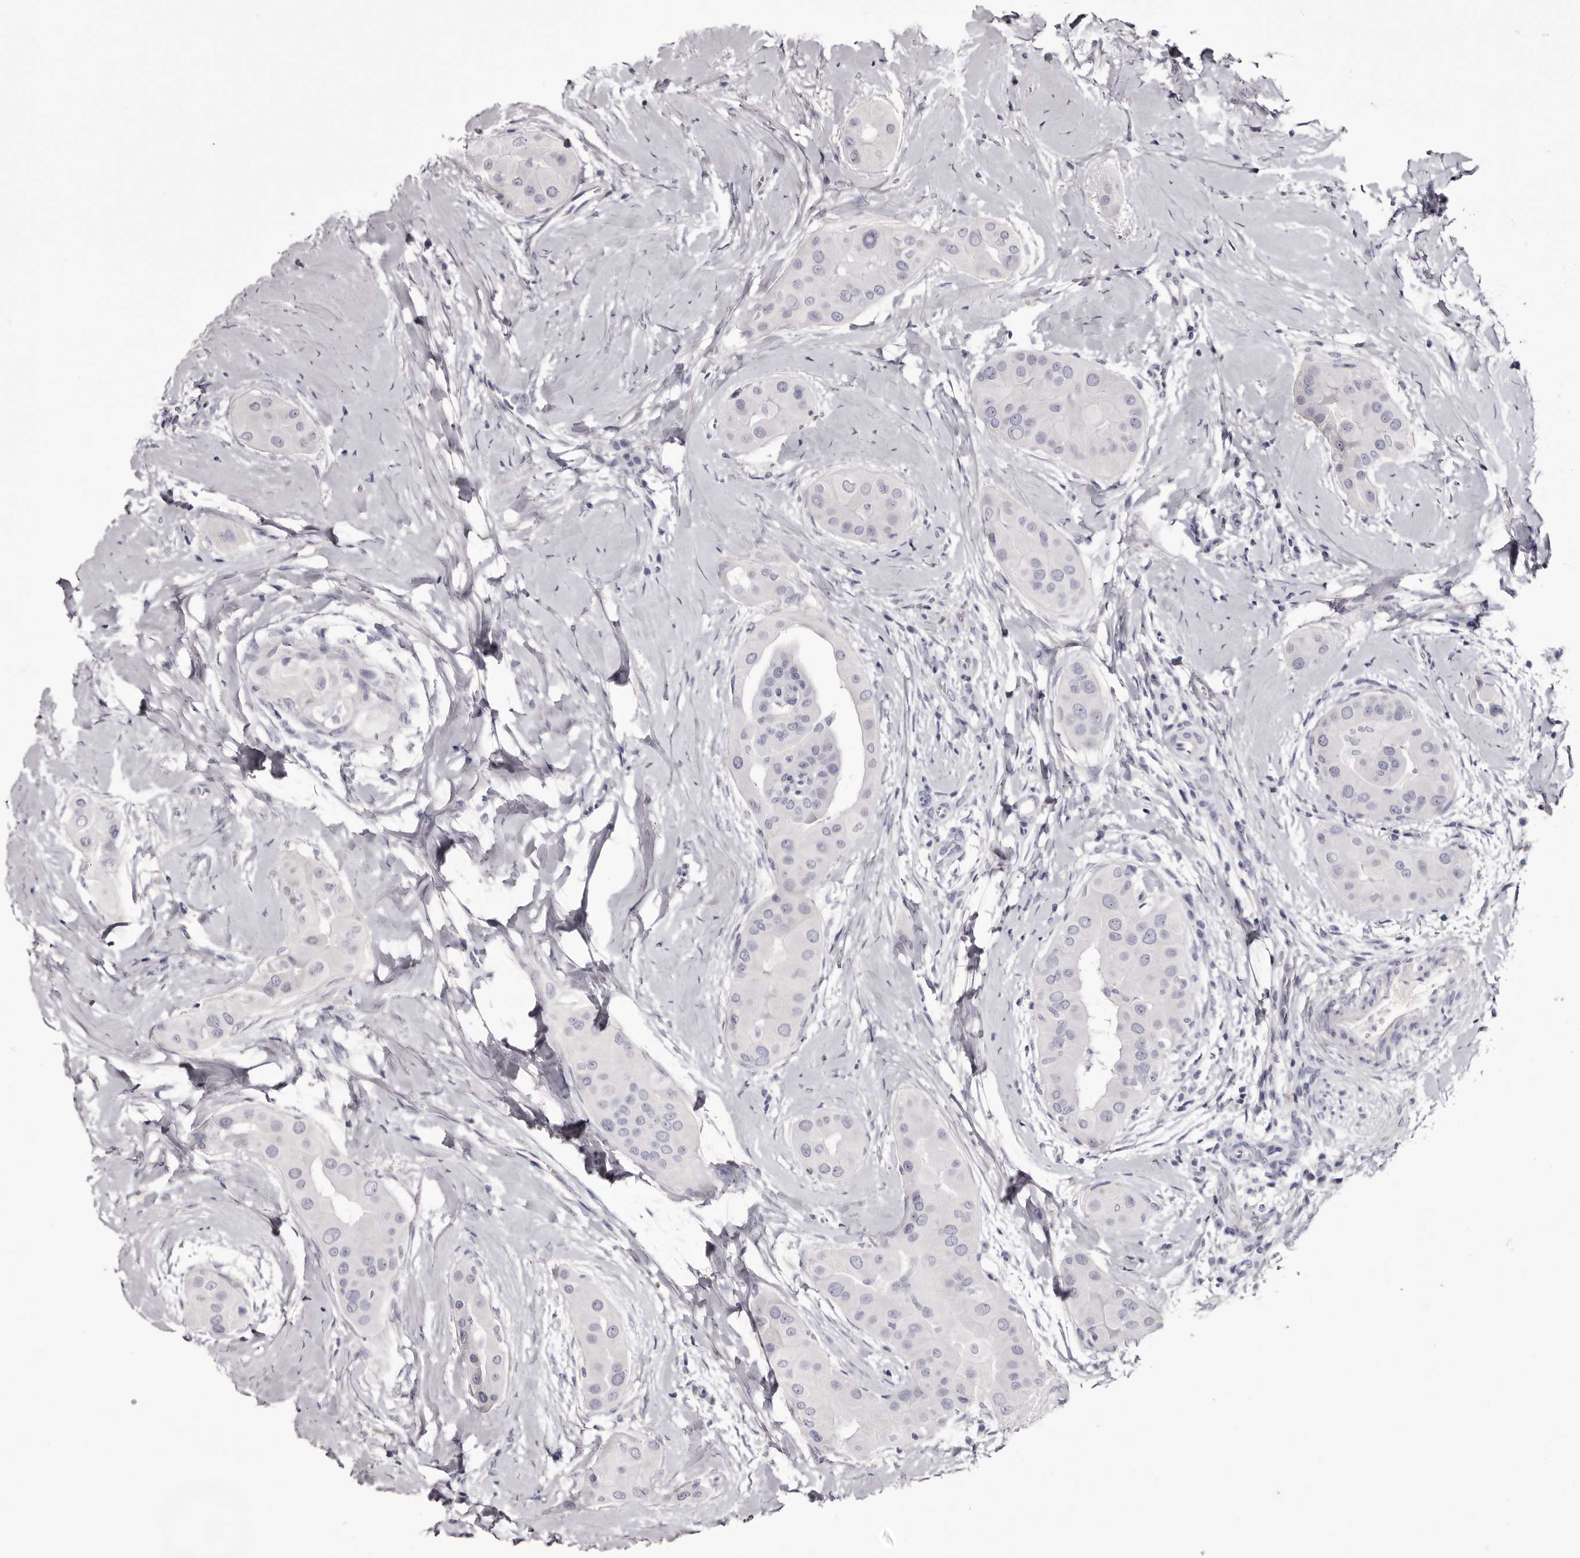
{"staining": {"intensity": "negative", "quantity": "none", "location": "none"}, "tissue": "thyroid cancer", "cell_type": "Tumor cells", "image_type": "cancer", "snomed": [{"axis": "morphology", "description": "Papillary adenocarcinoma, NOS"}, {"axis": "topography", "description": "Thyroid gland"}], "caption": "High power microscopy micrograph of an IHC histopathology image of thyroid papillary adenocarcinoma, revealing no significant staining in tumor cells.", "gene": "CA6", "patient": {"sex": "male", "age": 33}}